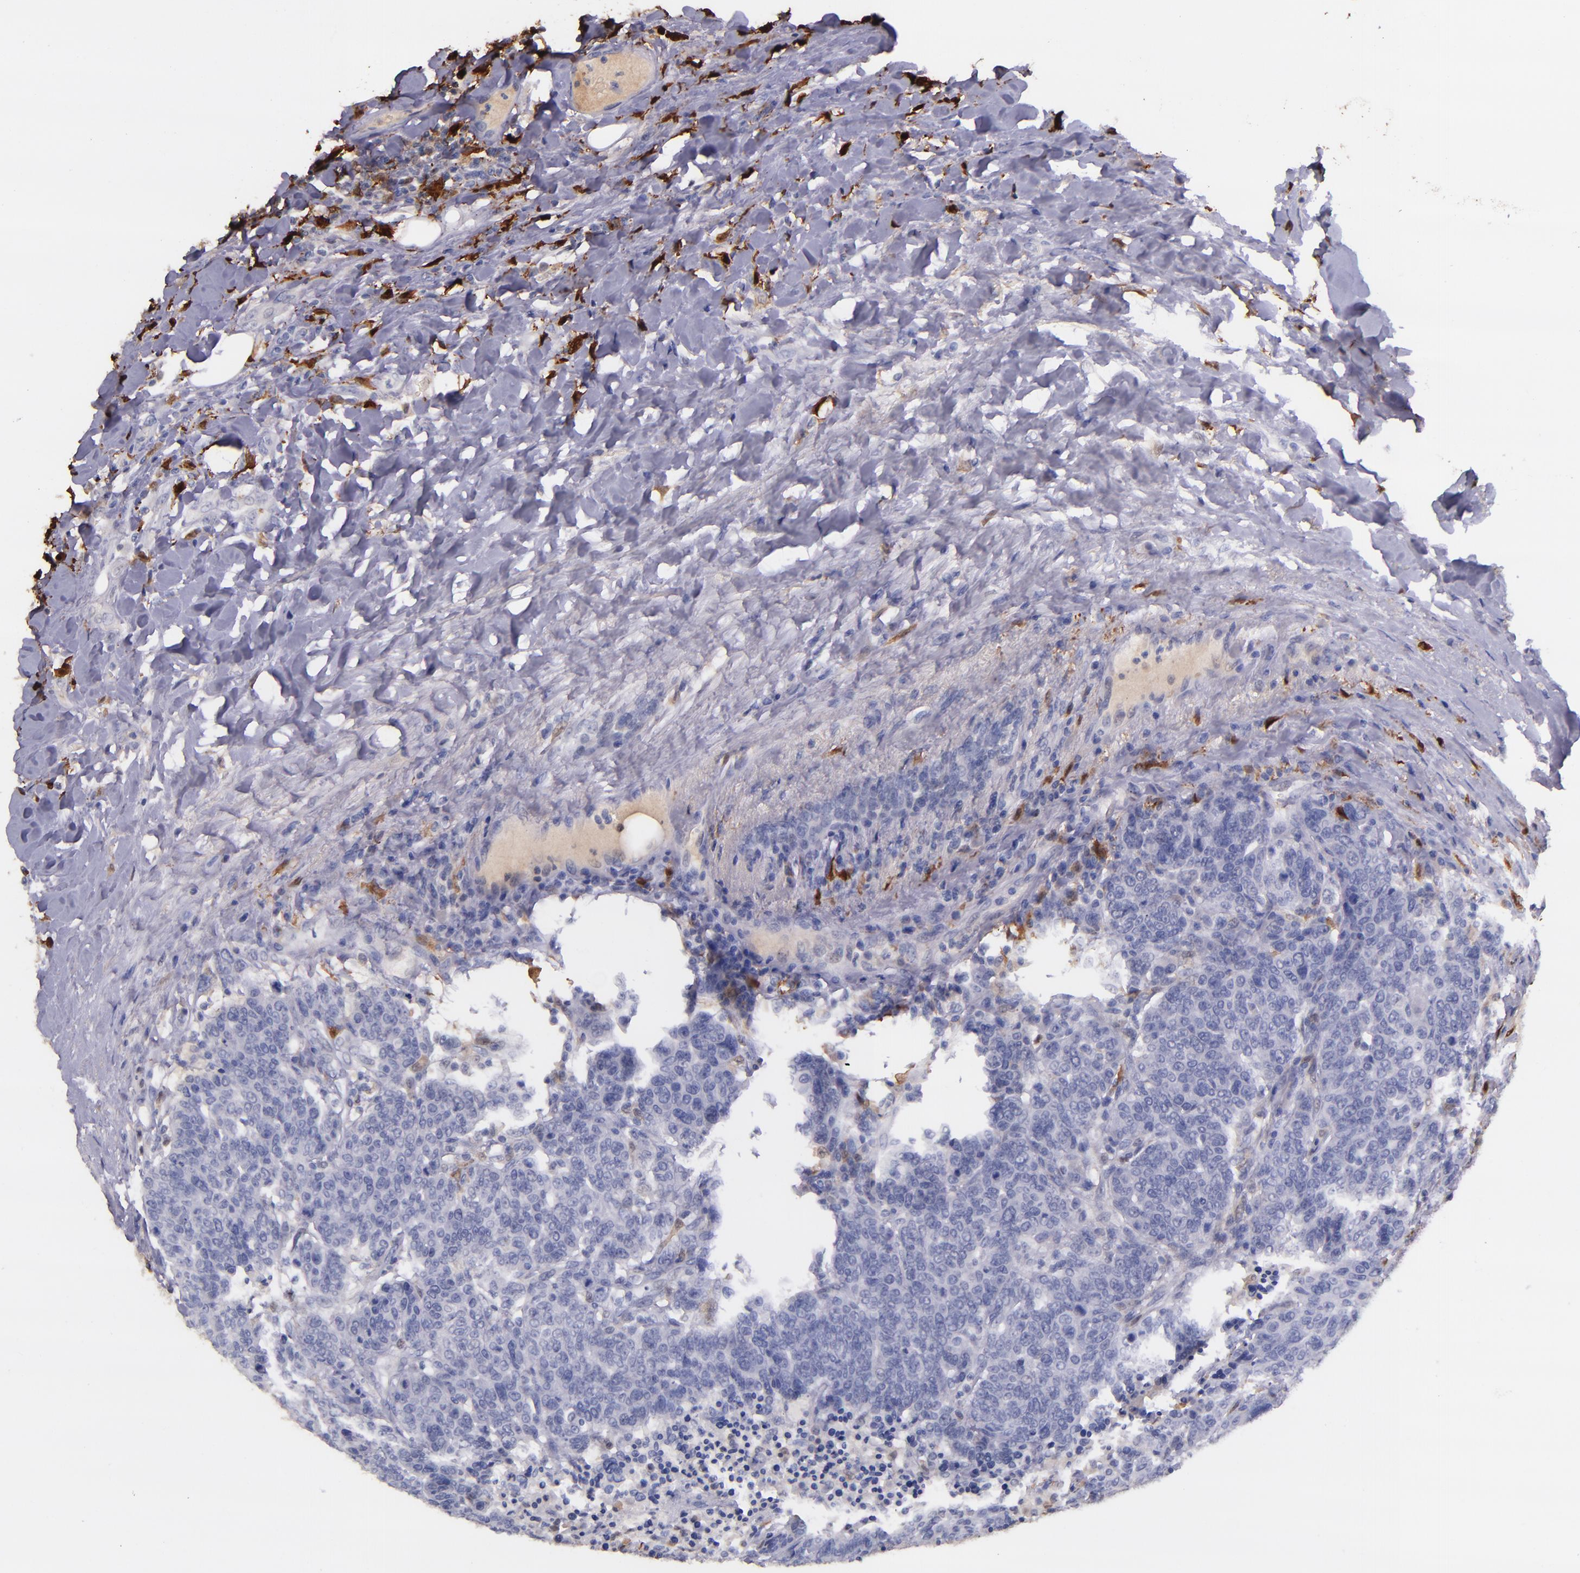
{"staining": {"intensity": "negative", "quantity": "none", "location": "none"}, "tissue": "breast cancer", "cell_type": "Tumor cells", "image_type": "cancer", "snomed": [{"axis": "morphology", "description": "Duct carcinoma"}, {"axis": "topography", "description": "Breast"}], "caption": "An IHC micrograph of breast cancer (intraductal carcinoma) is shown. There is no staining in tumor cells of breast cancer (intraductal carcinoma).", "gene": "F13A1", "patient": {"sex": "female", "age": 37}}